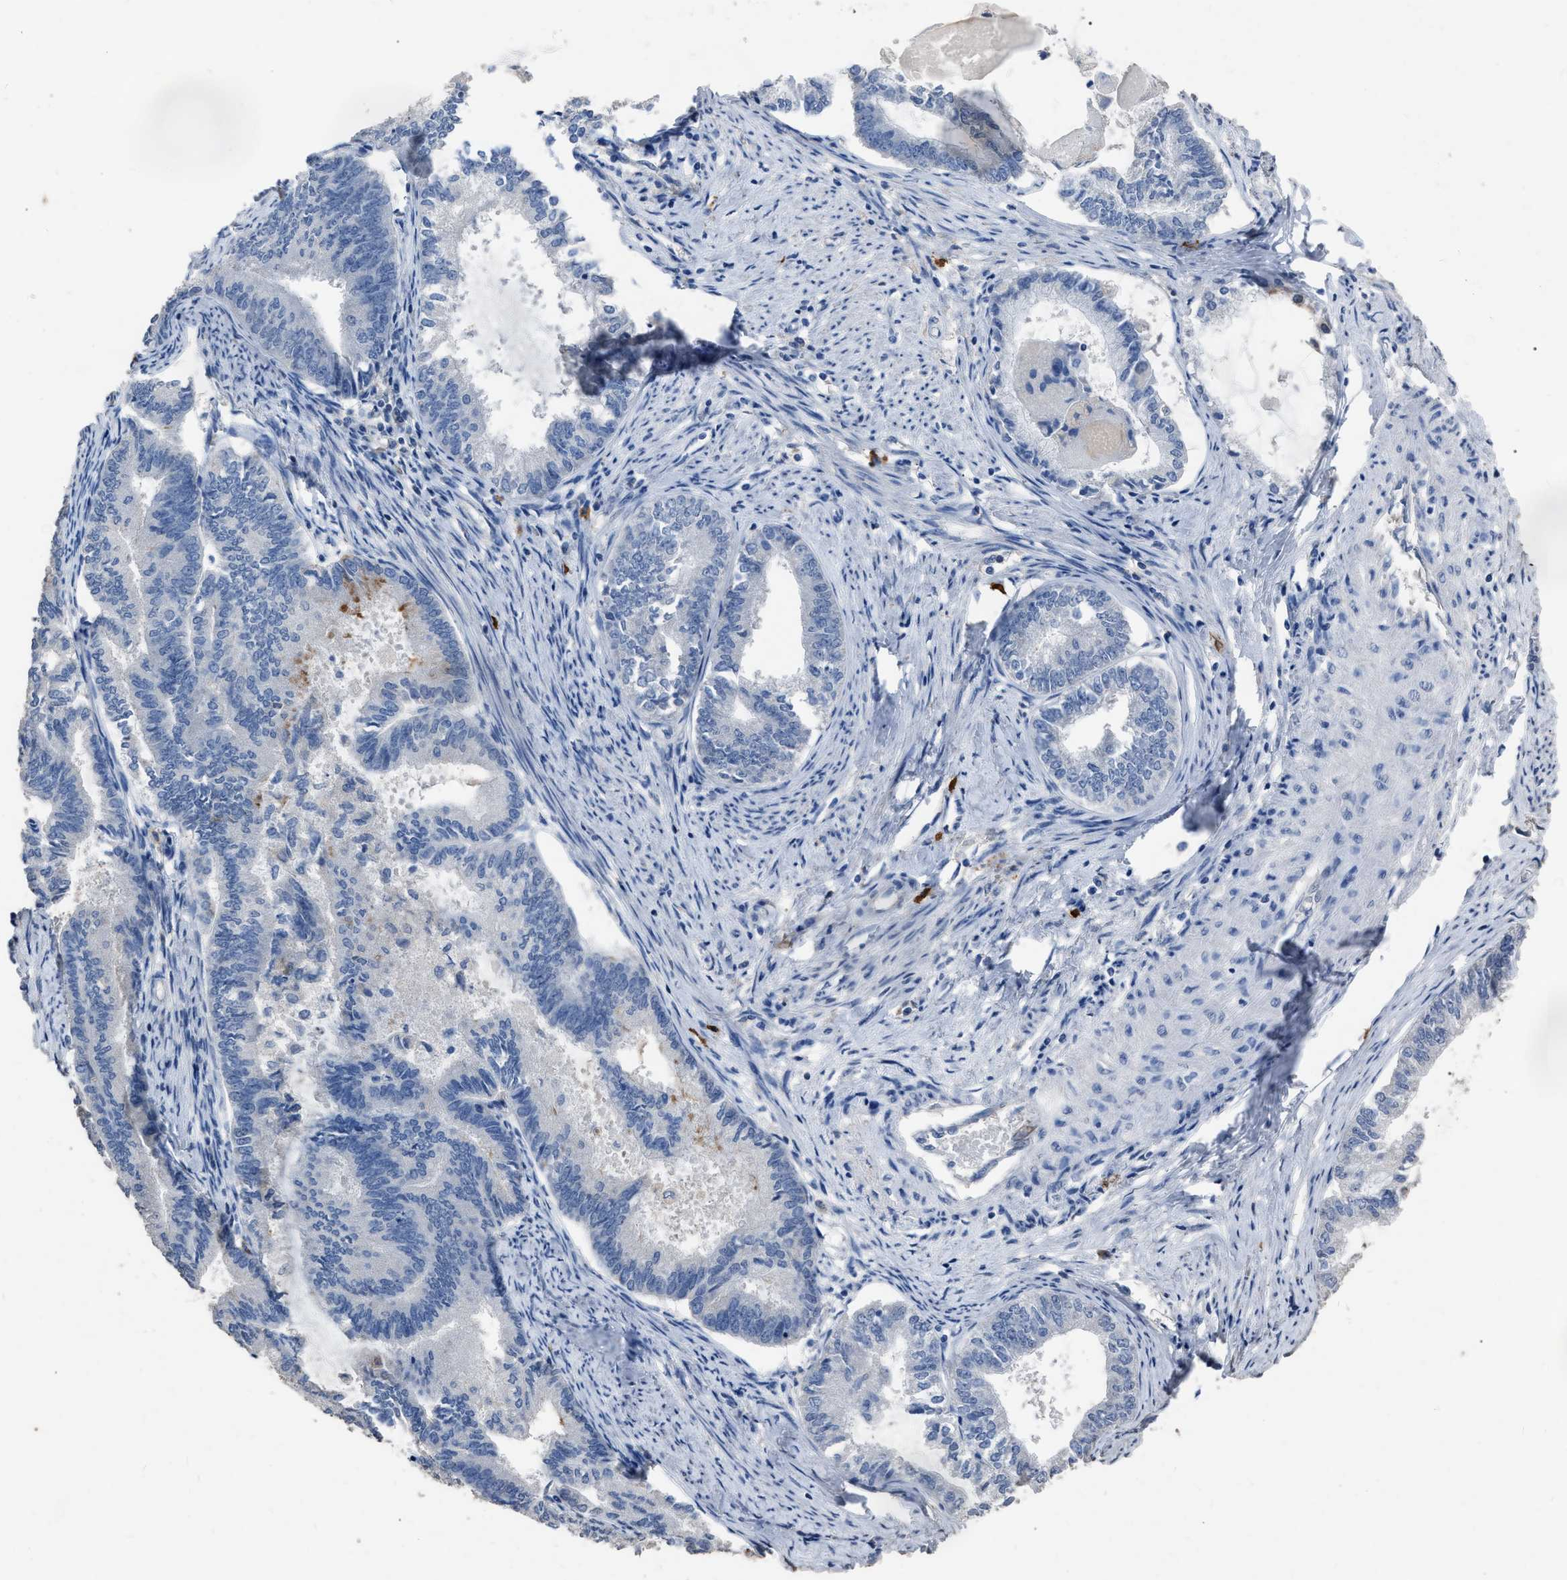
{"staining": {"intensity": "strong", "quantity": "<25%", "location": "cytoplasmic/membranous"}, "tissue": "endometrial cancer", "cell_type": "Tumor cells", "image_type": "cancer", "snomed": [{"axis": "morphology", "description": "Adenocarcinoma, NOS"}, {"axis": "topography", "description": "Endometrium"}], "caption": "Immunohistochemical staining of adenocarcinoma (endometrial) exhibits medium levels of strong cytoplasmic/membranous staining in about <25% of tumor cells.", "gene": "HABP2", "patient": {"sex": "female", "age": 86}}